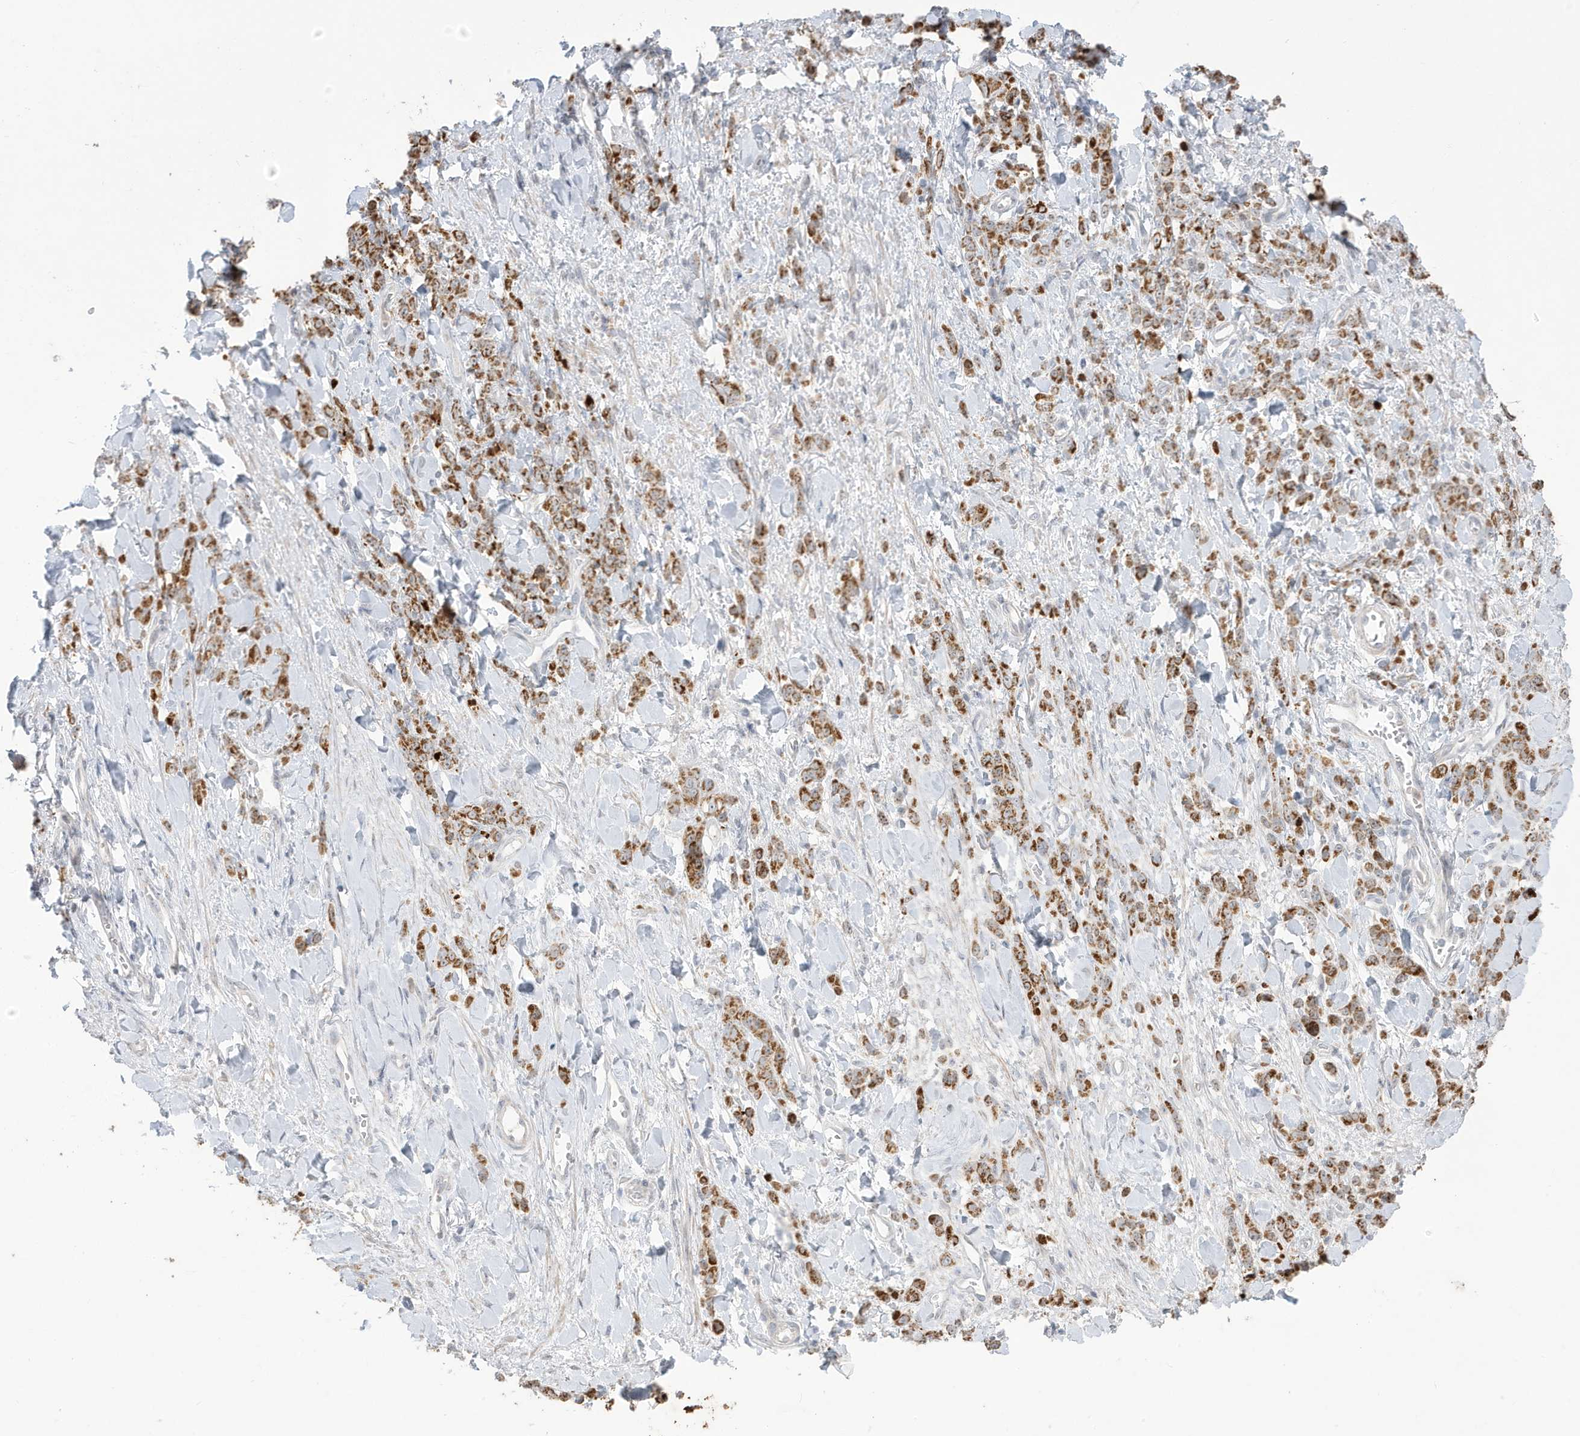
{"staining": {"intensity": "moderate", "quantity": ">75%", "location": "cytoplasmic/membranous"}, "tissue": "stomach cancer", "cell_type": "Tumor cells", "image_type": "cancer", "snomed": [{"axis": "morphology", "description": "Normal tissue, NOS"}, {"axis": "morphology", "description": "Adenocarcinoma, NOS"}, {"axis": "topography", "description": "Stomach"}], "caption": "Tumor cells reveal medium levels of moderate cytoplasmic/membranous positivity in about >75% of cells in human stomach adenocarcinoma. (IHC, brightfield microscopy, high magnification).", "gene": "FNDC1", "patient": {"sex": "male", "age": 82}}